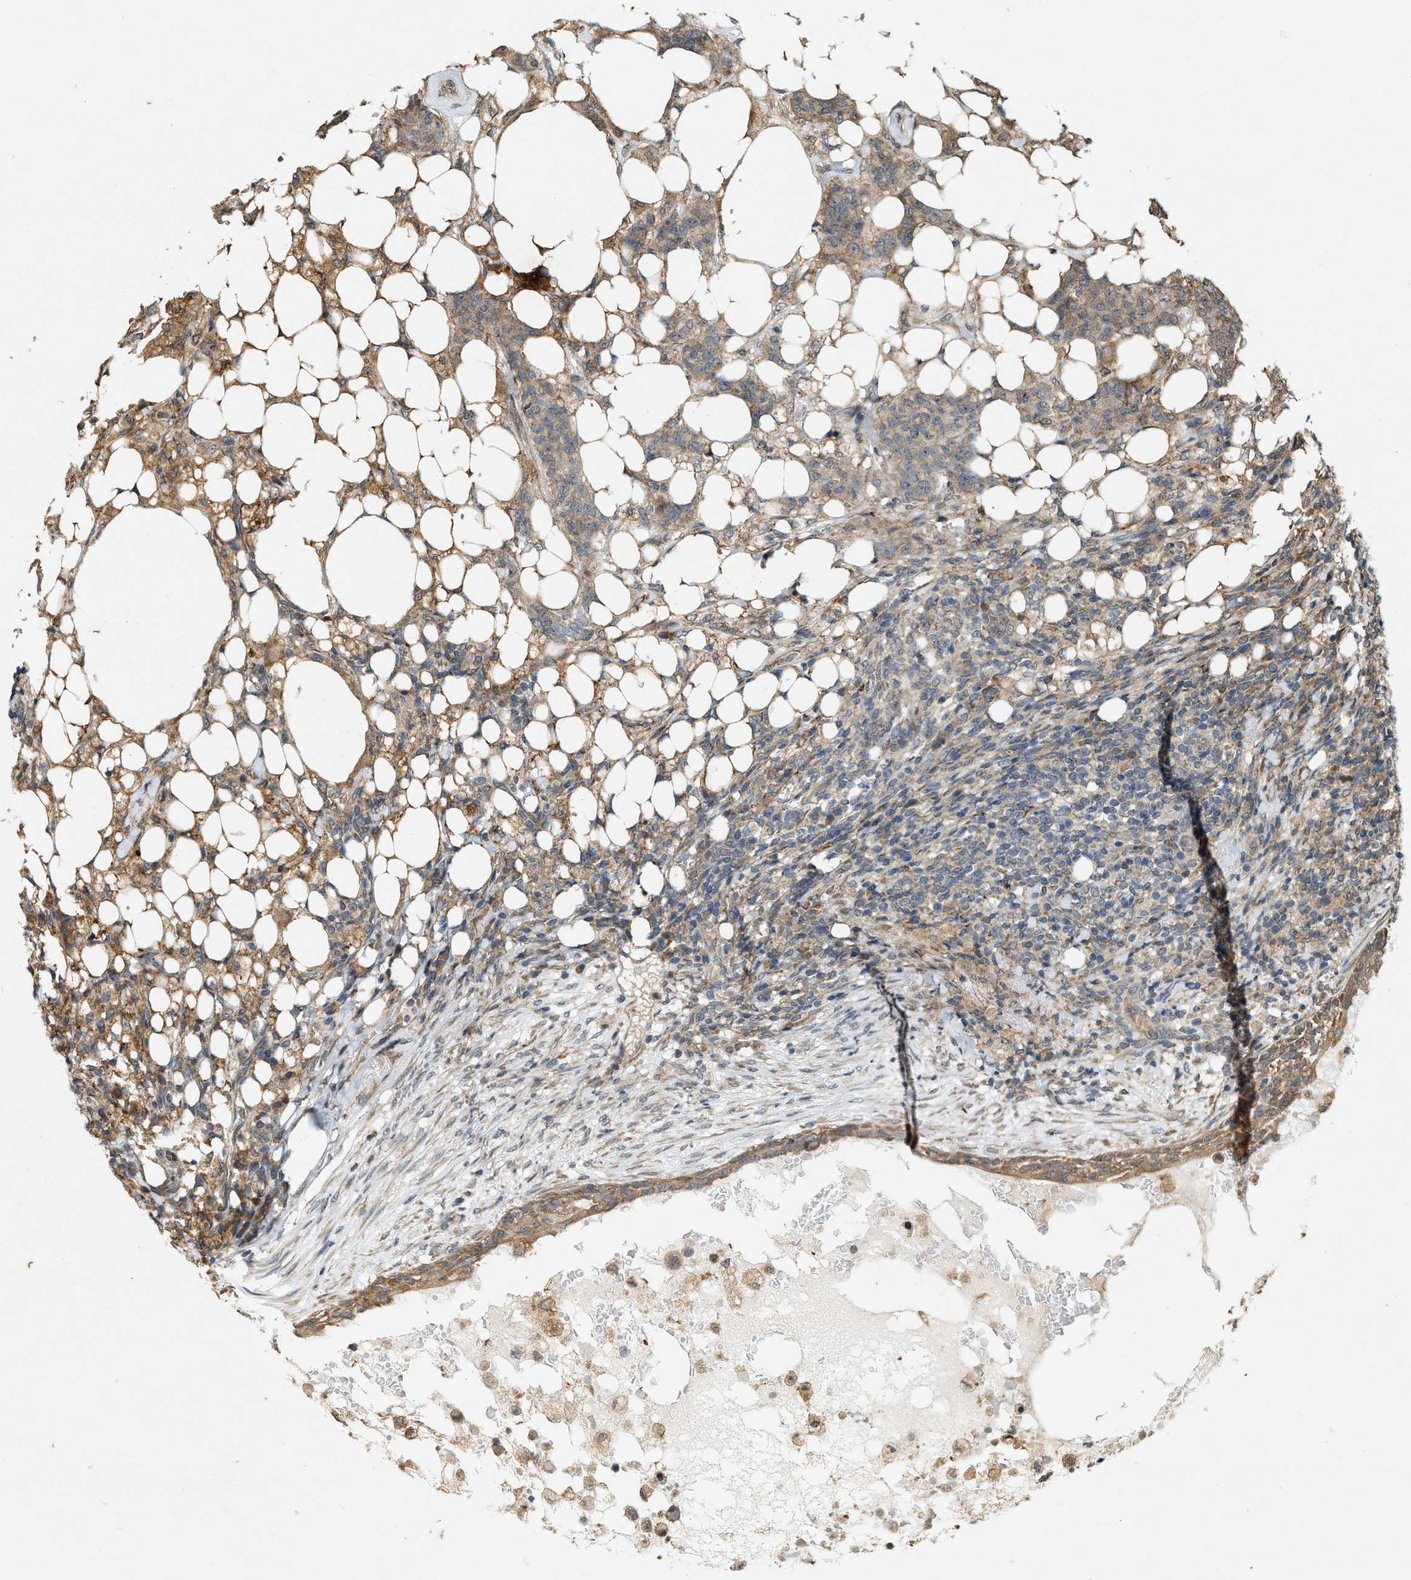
{"staining": {"intensity": "weak", "quantity": "25%-75%", "location": "cytoplasmic/membranous"}, "tissue": "breast cancer", "cell_type": "Tumor cells", "image_type": "cancer", "snomed": [{"axis": "morphology", "description": "Duct carcinoma"}, {"axis": "topography", "description": "Breast"}], "caption": "This is an image of immunohistochemistry (IHC) staining of breast intraductal carcinoma, which shows weak positivity in the cytoplasmic/membranous of tumor cells.", "gene": "KIF21A", "patient": {"sex": "female", "age": 40}}